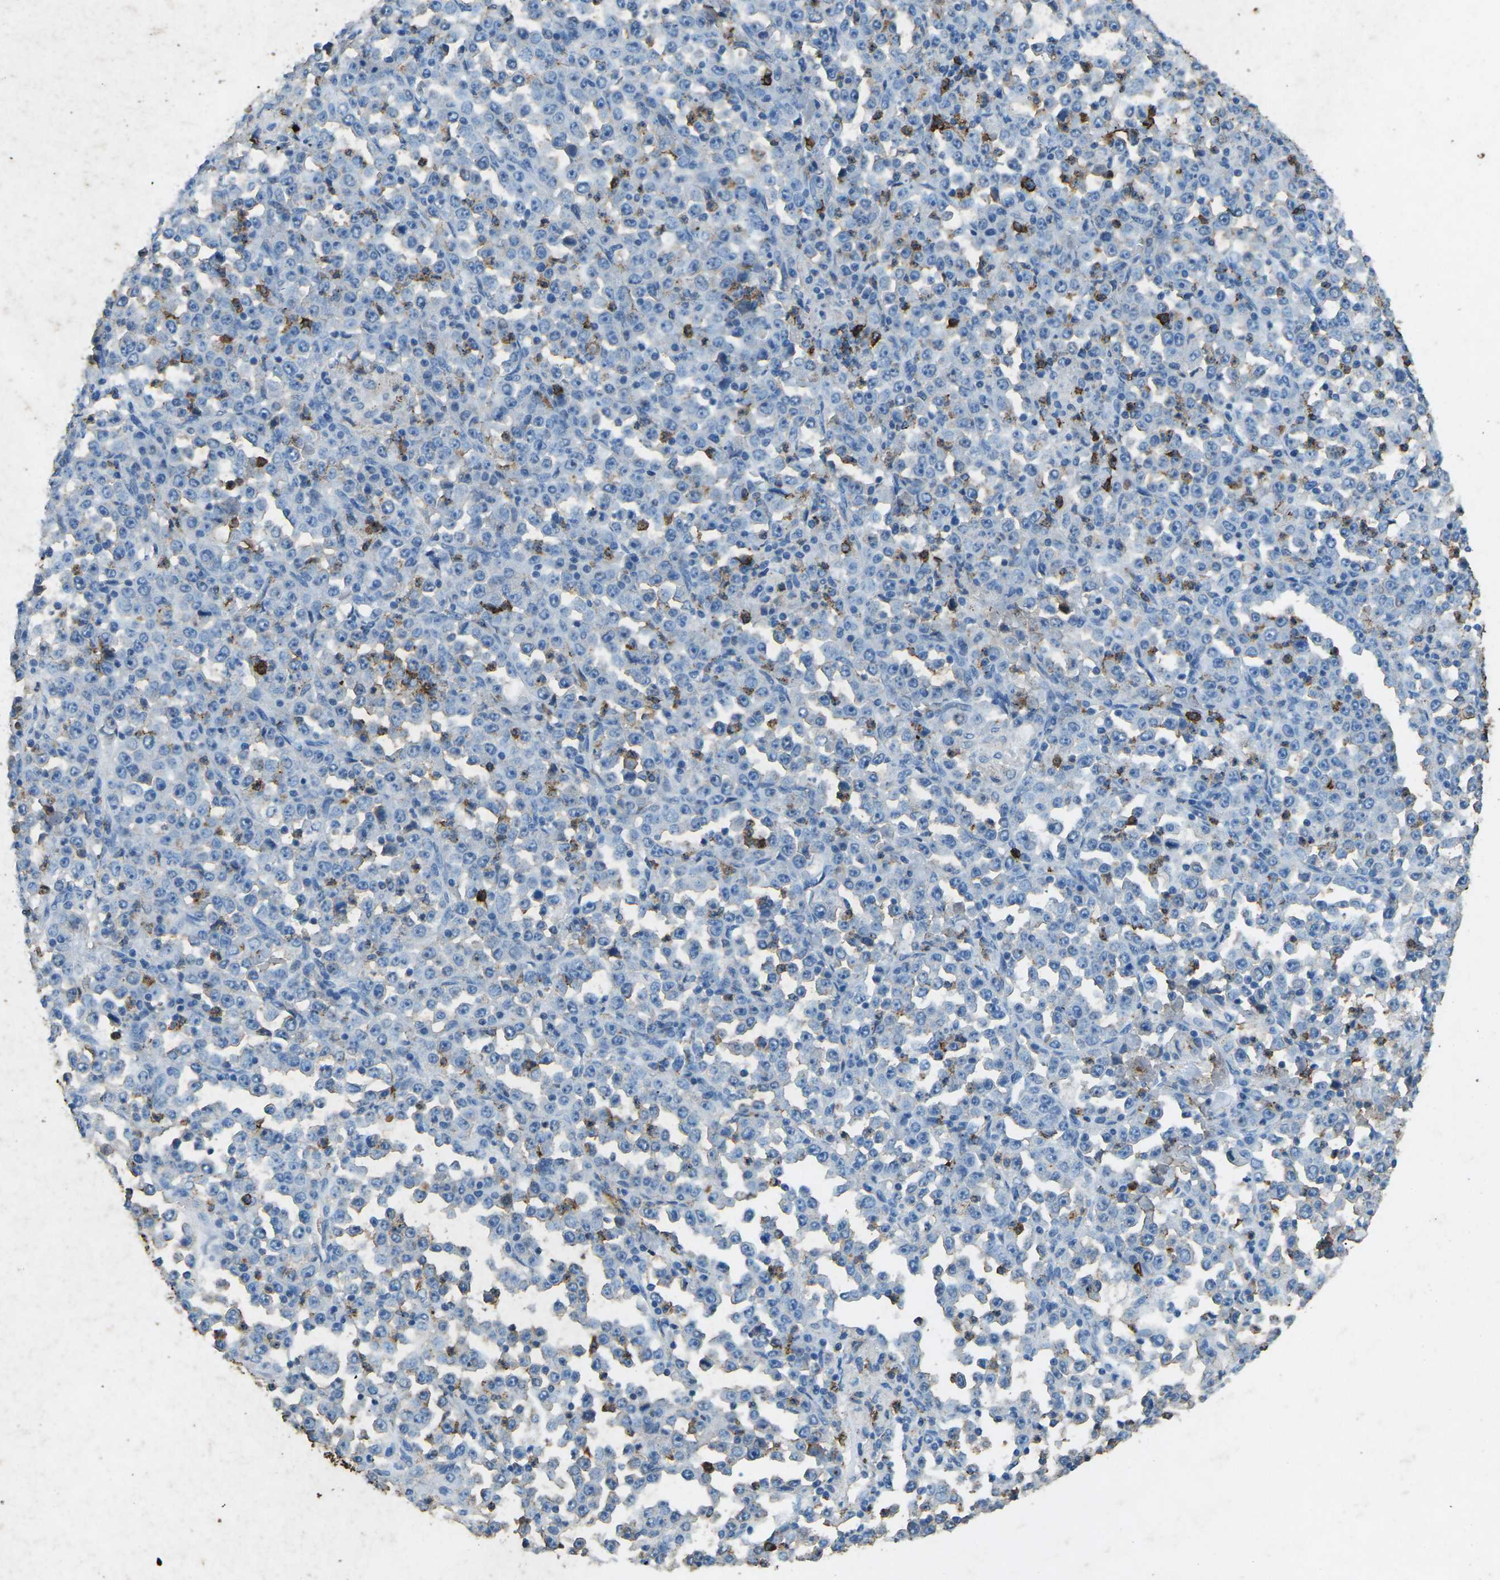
{"staining": {"intensity": "negative", "quantity": "none", "location": "none"}, "tissue": "stomach cancer", "cell_type": "Tumor cells", "image_type": "cancer", "snomed": [{"axis": "morphology", "description": "Normal tissue, NOS"}, {"axis": "morphology", "description": "Adenocarcinoma, NOS"}, {"axis": "topography", "description": "Stomach, upper"}, {"axis": "topography", "description": "Stomach"}], "caption": "Immunohistochemistry of human stomach cancer shows no positivity in tumor cells.", "gene": "CTAGE1", "patient": {"sex": "male", "age": 59}}